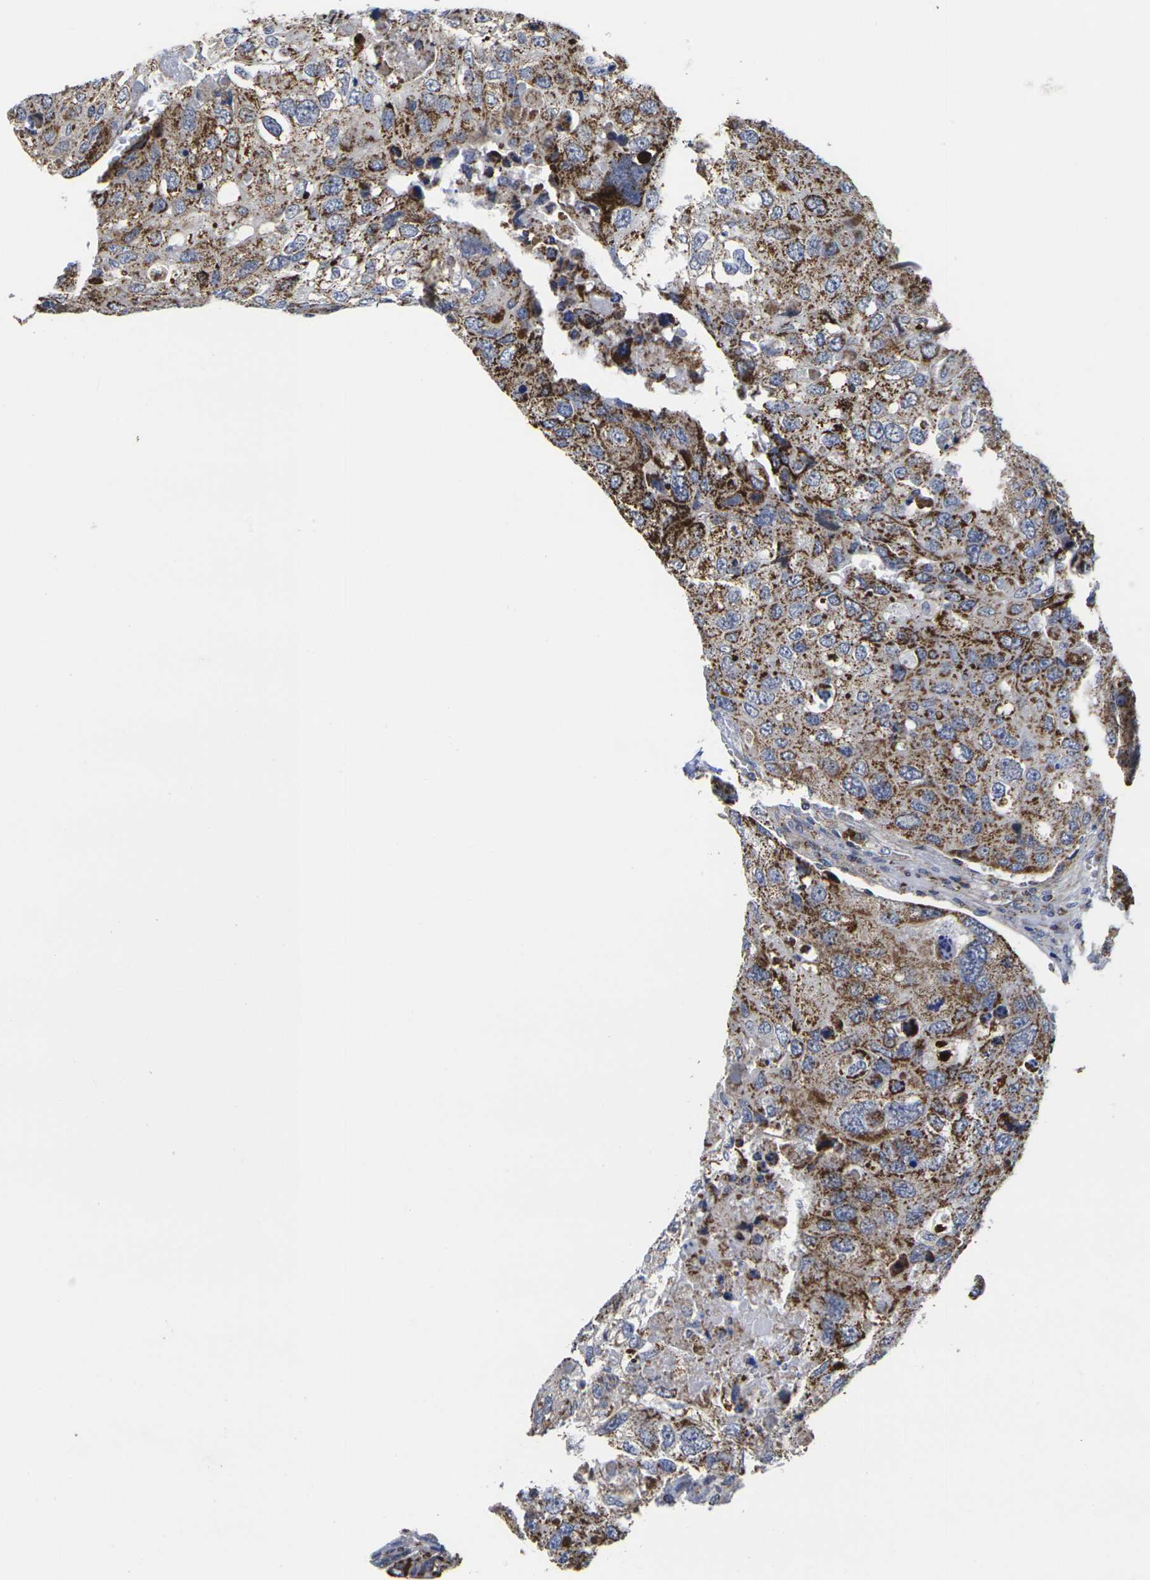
{"staining": {"intensity": "strong", "quantity": "25%-75%", "location": "cytoplasmic/membranous"}, "tissue": "urothelial cancer", "cell_type": "Tumor cells", "image_type": "cancer", "snomed": [{"axis": "morphology", "description": "Urothelial carcinoma, High grade"}, {"axis": "topography", "description": "Lymph node"}, {"axis": "topography", "description": "Urinary bladder"}], "caption": "Immunohistochemical staining of human urothelial cancer shows strong cytoplasmic/membranous protein expression in about 25%-75% of tumor cells.", "gene": "P2RY11", "patient": {"sex": "male", "age": 51}}